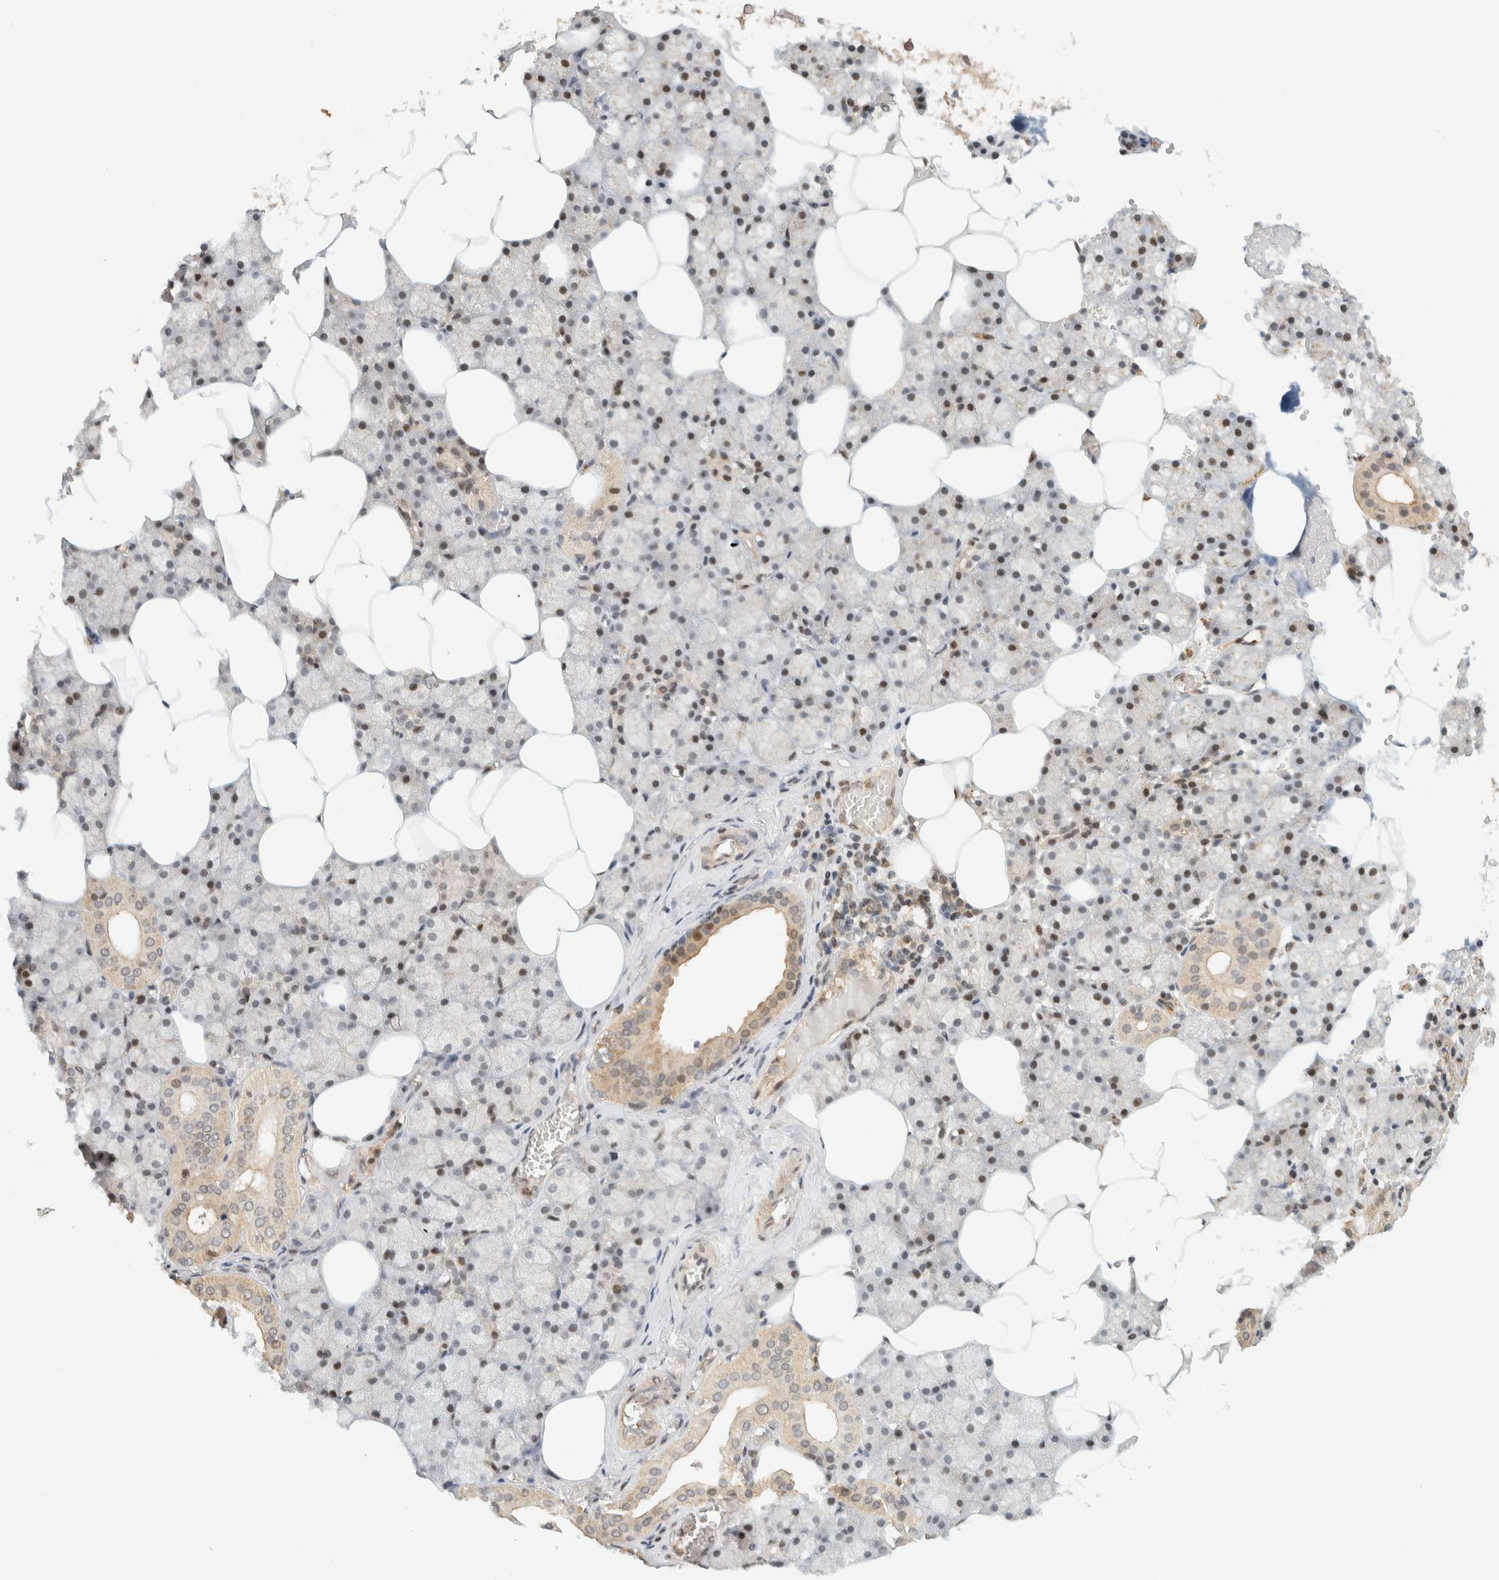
{"staining": {"intensity": "moderate", "quantity": "25%-75%", "location": "cytoplasmic/membranous,nuclear"}, "tissue": "salivary gland", "cell_type": "Glandular cells", "image_type": "normal", "snomed": [{"axis": "morphology", "description": "Normal tissue, NOS"}, {"axis": "topography", "description": "Salivary gland"}], "caption": "A medium amount of moderate cytoplasmic/membranous,nuclear staining is seen in about 25%-75% of glandular cells in normal salivary gland.", "gene": "ARFGEF1", "patient": {"sex": "male", "age": 62}}